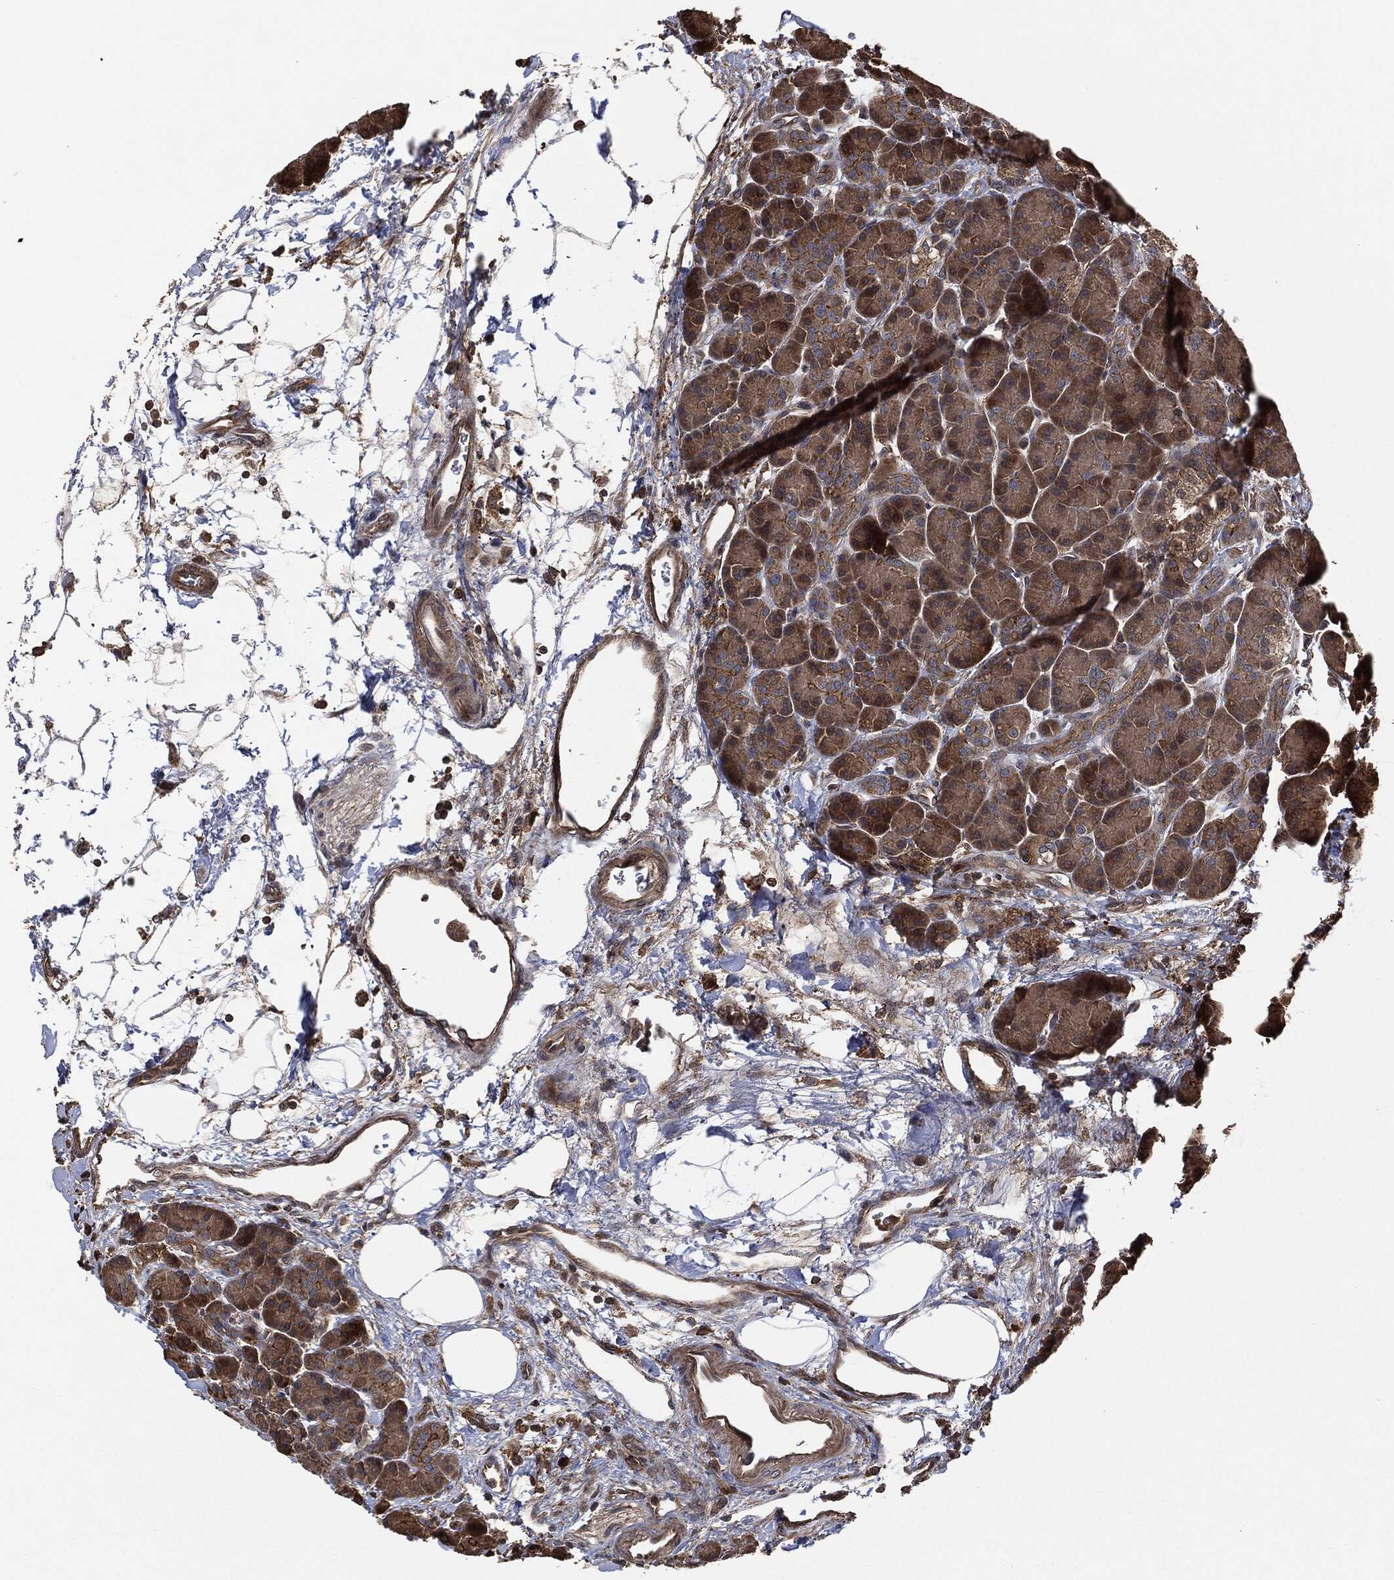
{"staining": {"intensity": "strong", "quantity": "25%-75%", "location": "cytoplasmic/membranous"}, "tissue": "pancreas", "cell_type": "Exocrine glandular cells", "image_type": "normal", "snomed": [{"axis": "morphology", "description": "Normal tissue, NOS"}, {"axis": "topography", "description": "Pancreas"}], "caption": "A high amount of strong cytoplasmic/membranous staining is identified in approximately 25%-75% of exocrine glandular cells in unremarkable pancreas. The protein is shown in brown color, while the nuclei are stained blue.", "gene": "TPT1", "patient": {"sex": "female", "age": 63}}